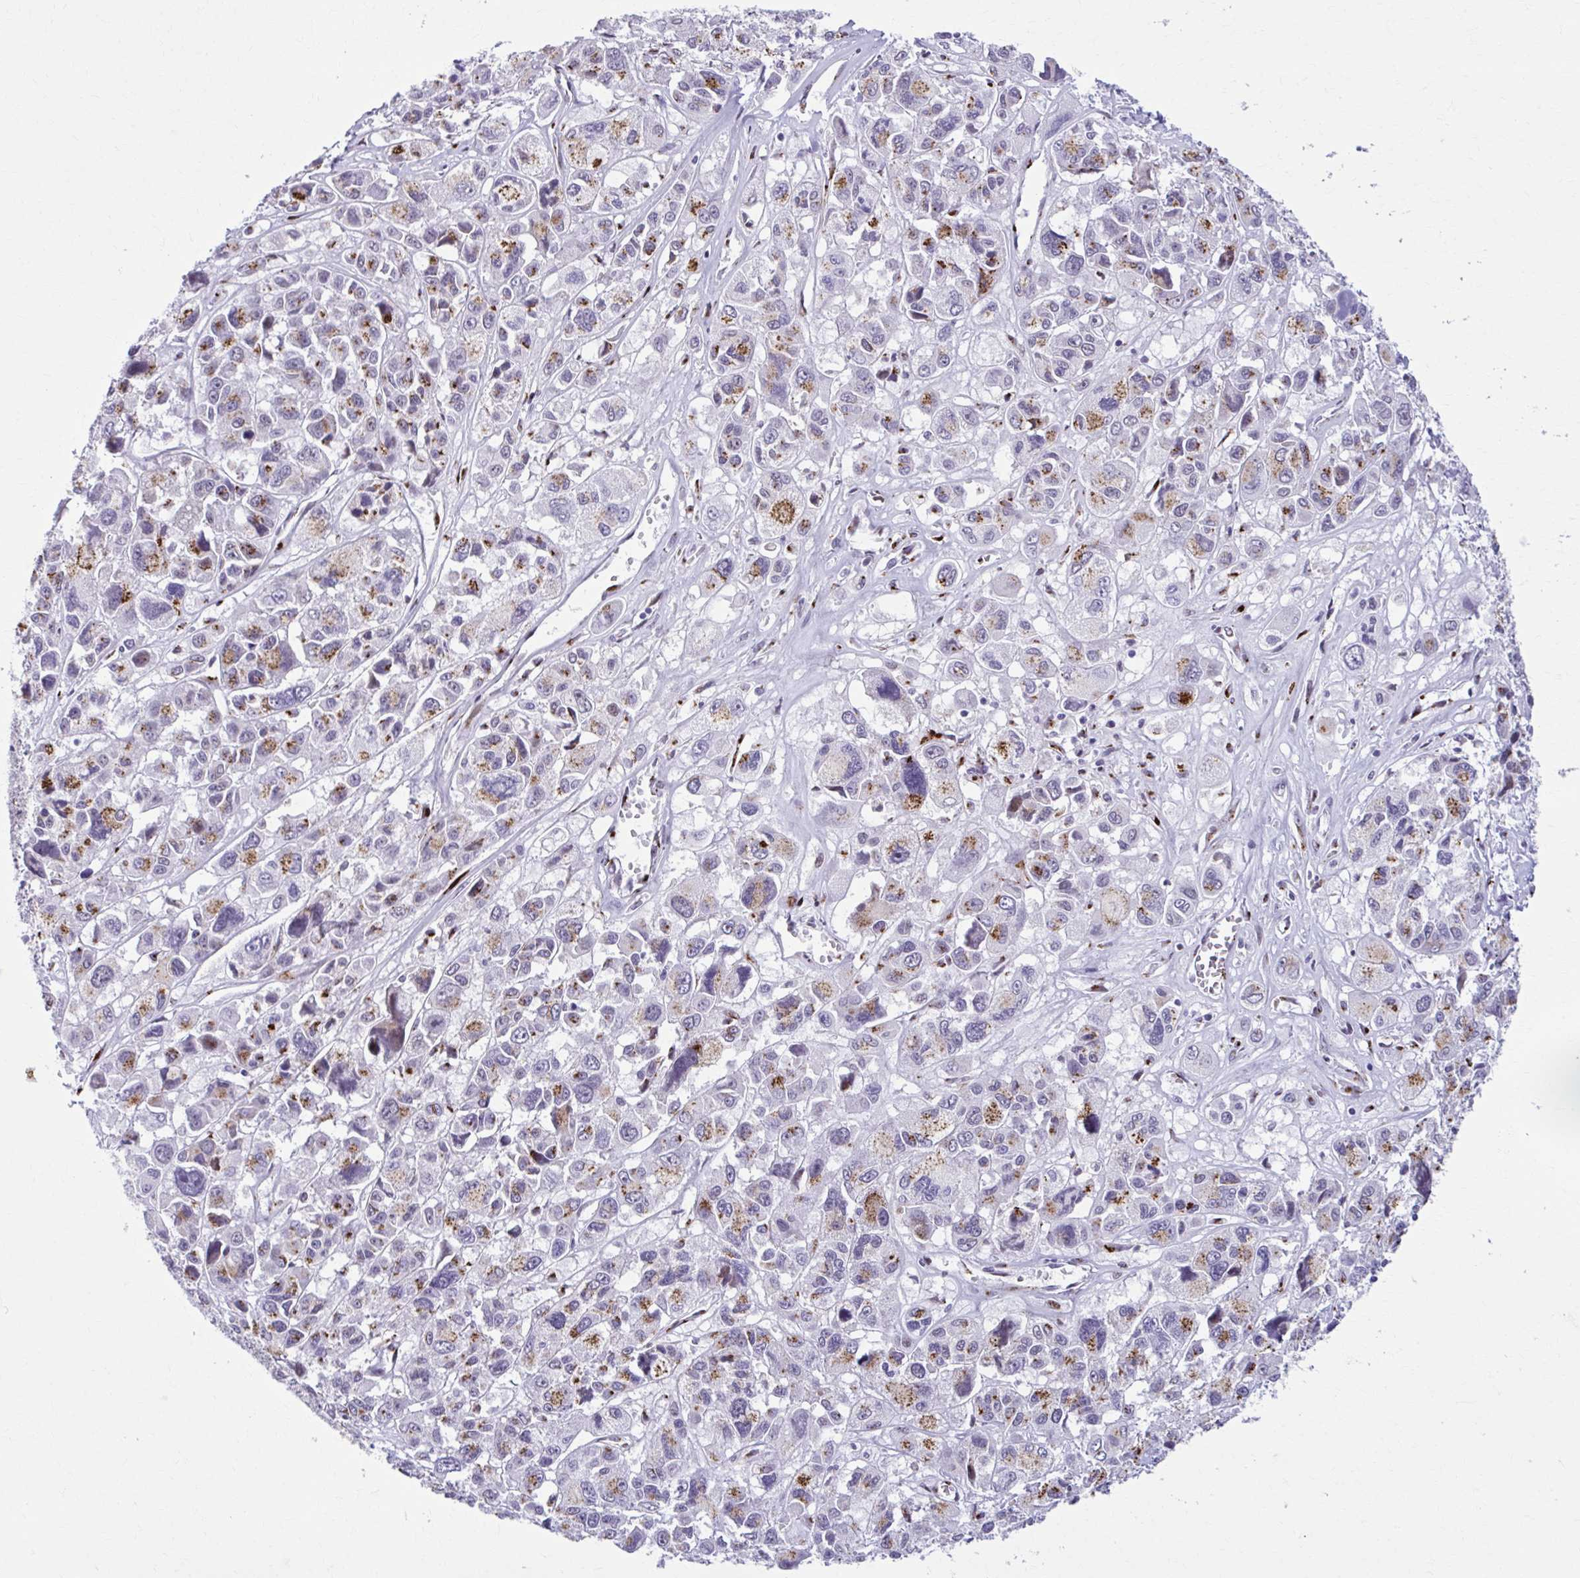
{"staining": {"intensity": "moderate", "quantity": ">75%", "location": "cytoplasmic/membranous"}, "tissue": "melanoma", "cell_type": "Tumor cells", "image_type": "cancer", "snomed": [{"axis": "morphology", "description": "Malignant melanoma, NOS"}, {"axis": "topography", "description": "Skin"}], "caption": "A histopathology image of human malignant melanoma stained for a protein exhibits moderate cytoplasmic/membranous brown staining in tumor cells. (brown staining indicates protein expression, while blue staining denotes nuclei).", "gene": "ZNF682", "patient": {"sex": "female", "age": 66}}